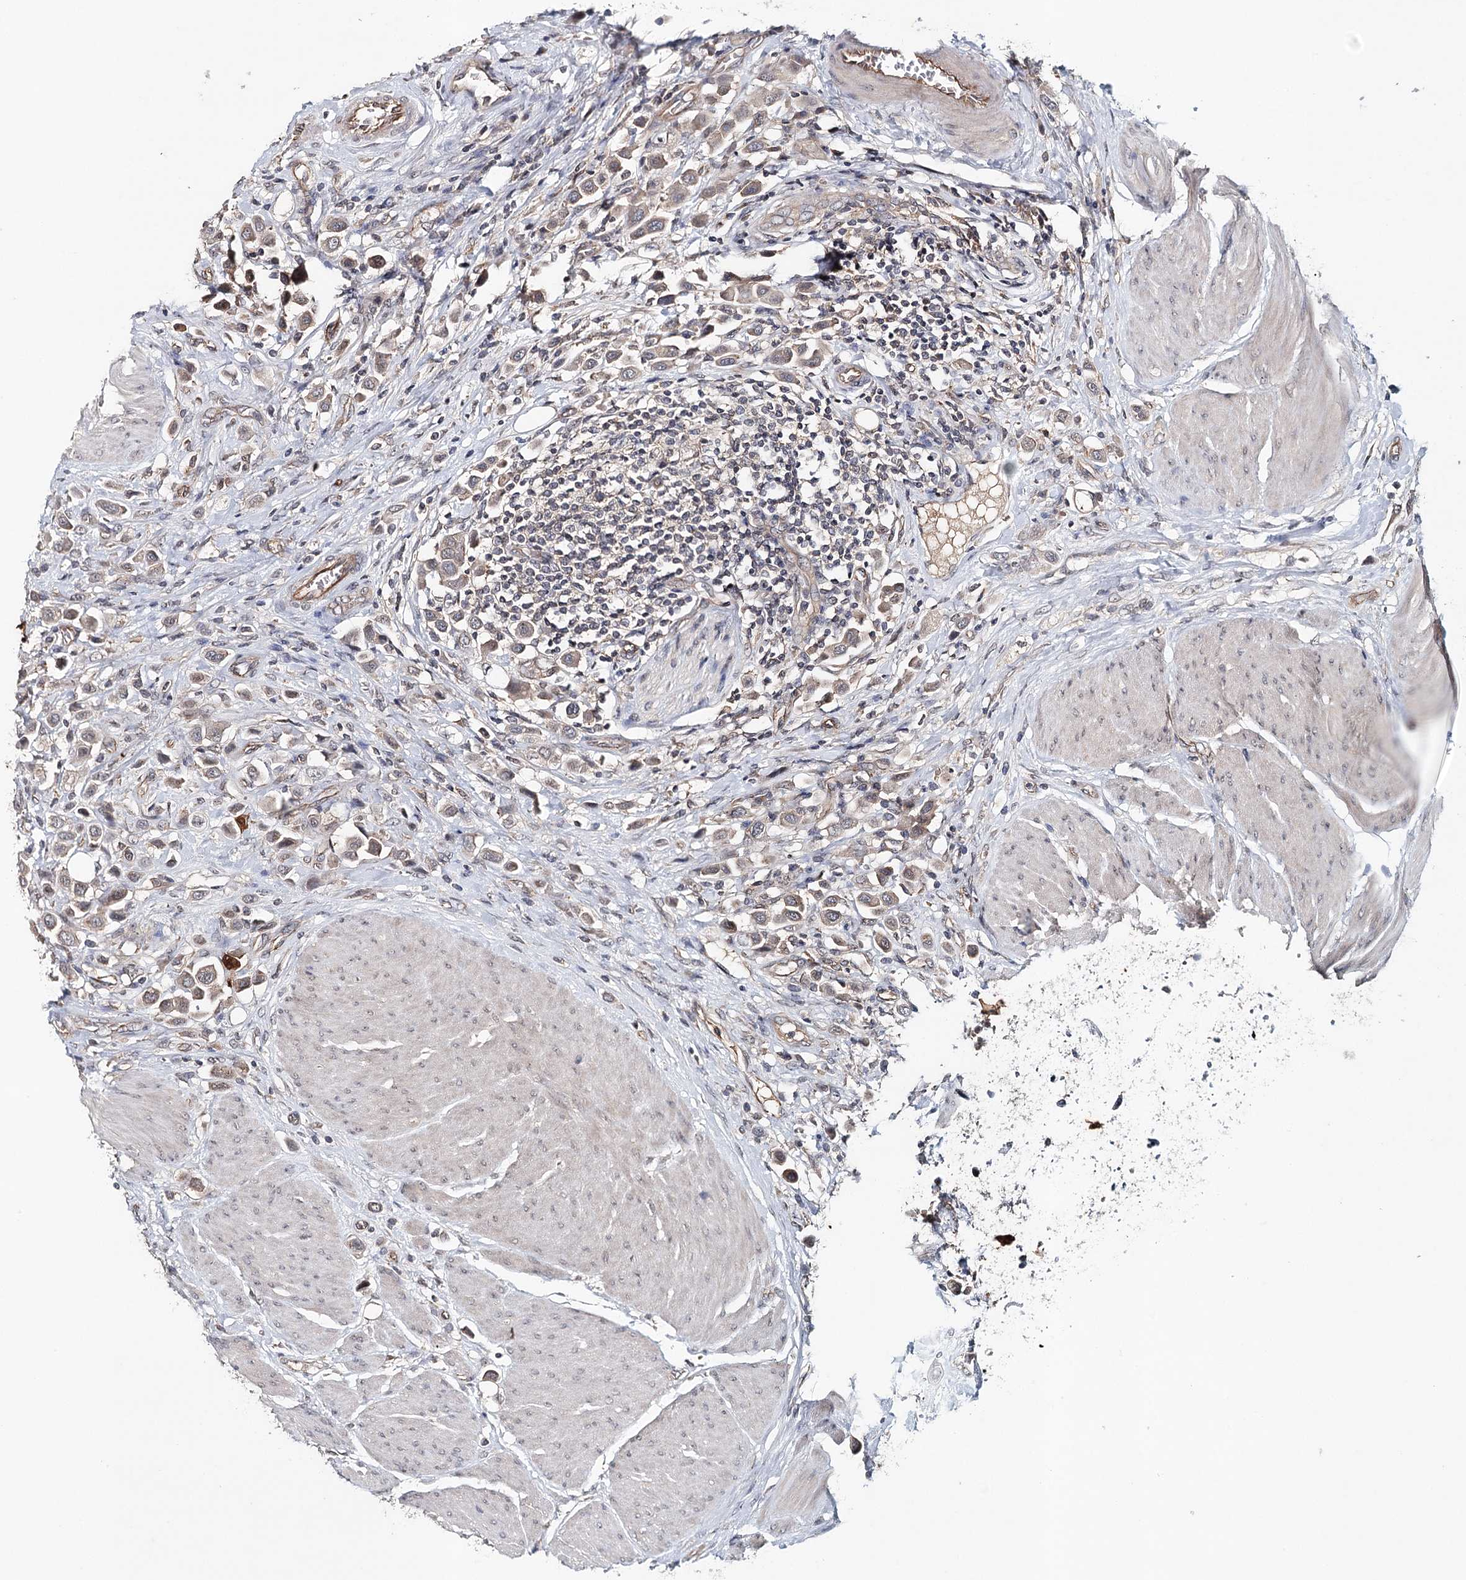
{"staining": {"intensity": "weak", "quantity": ">75%", "location": "cytoplasmic/membranous,nuclear"}, "tissue": "urothelial cancer", "cell_type": "Tumor cells", "image_type": "cancer", "snomed": [{"axis": "morphology", "description": "Urothelial carcinoma, High grade"}, {"axis": "topography", "description": "Urinary bladder"}], "caption": "Immunohistochemical staining of urothelial cancer exhibits low levels of weak cytoplasmic/membranous and nuclear staining in about >75% of tumor cells.", "gene": "SYNPO", "patient": {"sex": "male", "age": 50}}